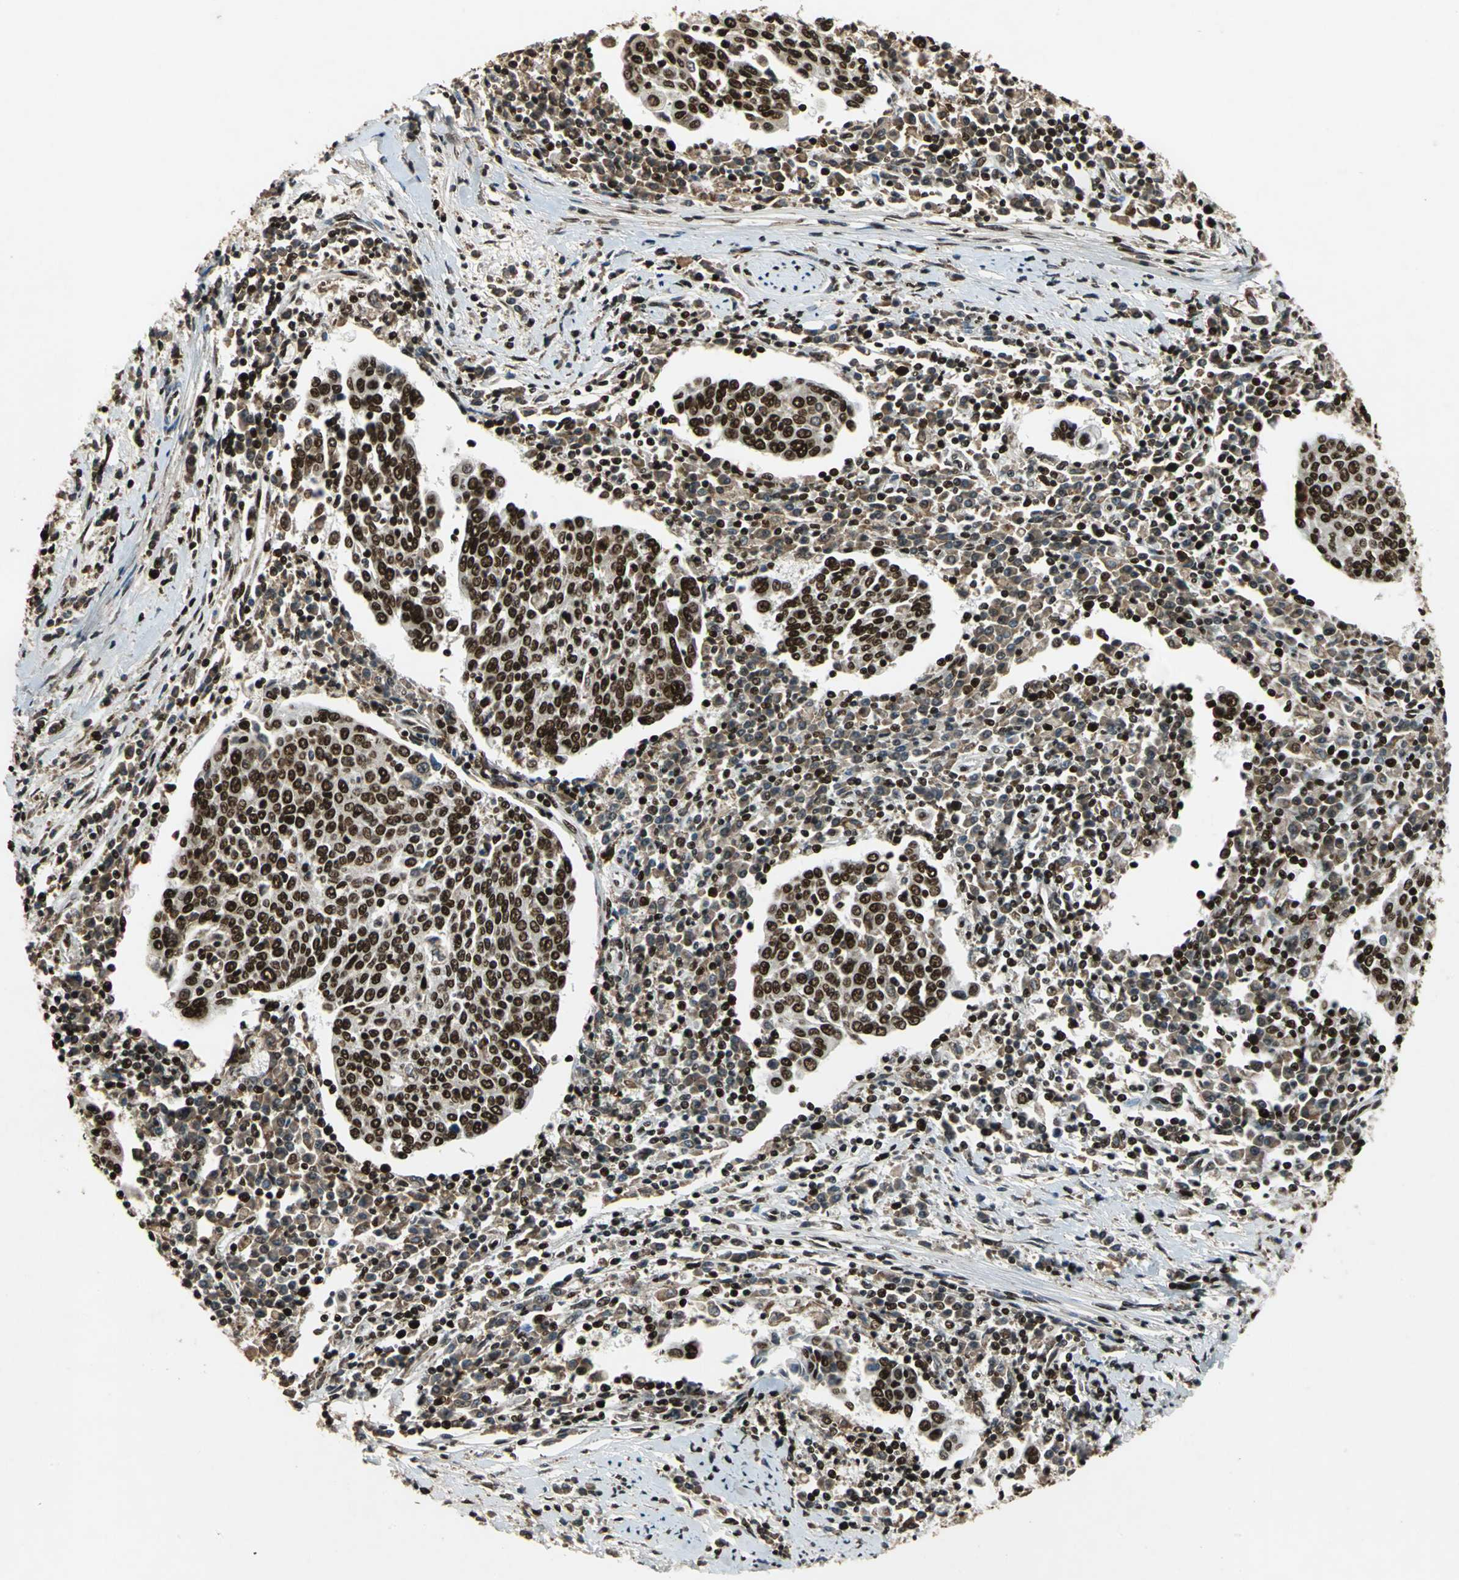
{"staining": {"intensity": "strong", "quantity": ">75%", "location": "nuclear"}, "tissue": "cervical cancer", "cell_type": "Tumor cells", "image_type": "cancer", "snomed": [{"axis": "morphology", "description": "Squamous cell carcinoma, NOS"}, {"axis": "topography", "description": "Cervix"}], "caption": "A brown stain highlights strong nuclear expression of a protein in human squamous cell carcinoma (cervical) tumor cells. (Brightfield microscopy of DAB IHC at high magnification).", "gene": "MTA2", "patient": {"sex": "female", "age": 40}}